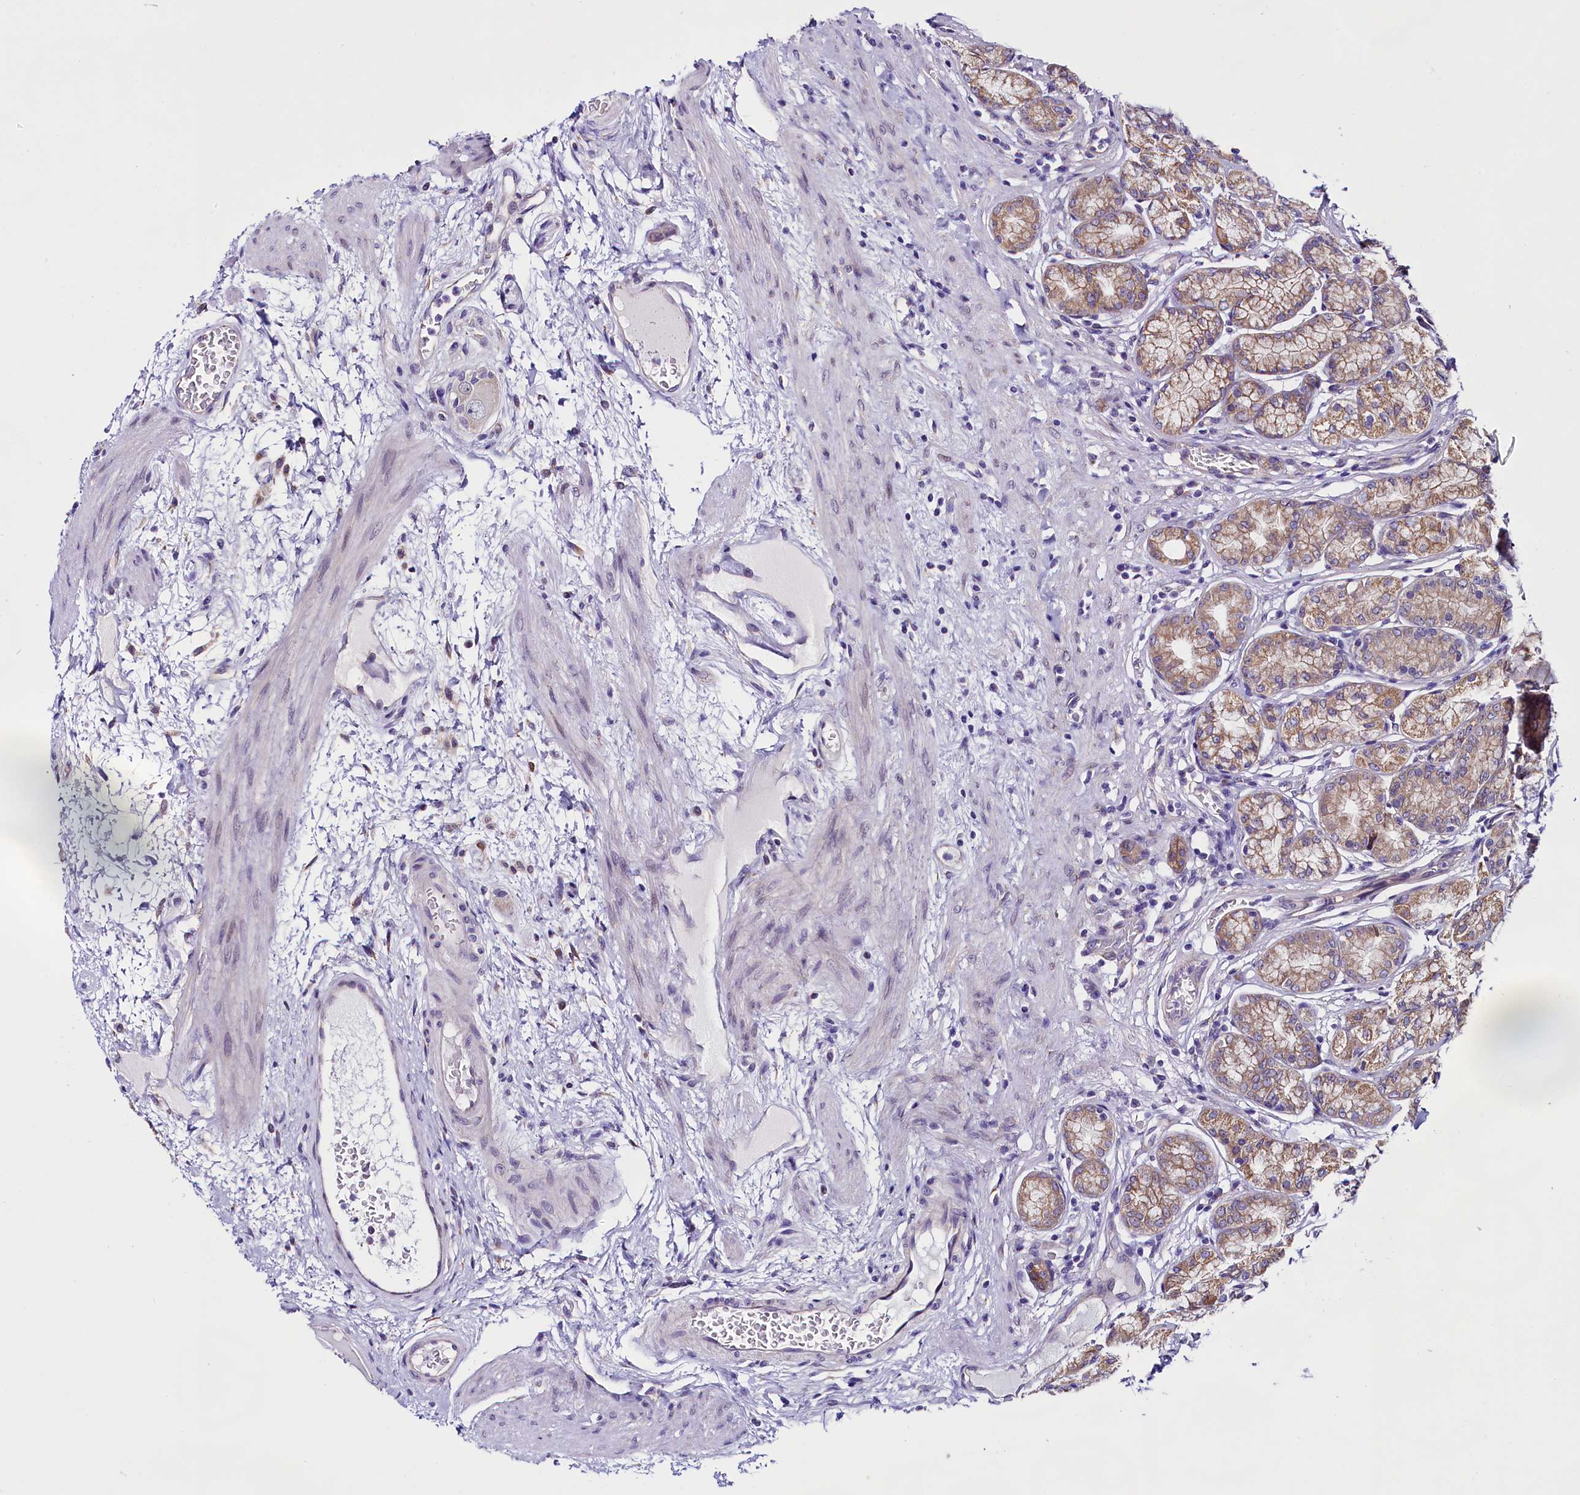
{"staining": {"intensity": "moderate", "quantity": ">75%", "location": "cytoplasmic/membranous"}, "tissue": "stomach", "cell_type": "Glandular cells", "image_type": "normal", "snomed": [{"axis": "morphology", "description": "Normal tissue, NOS"}, {"axis": "morphology", "description": "Adenocarcinoma, NOS"}, {"axis": "morphology", "description": "Adenocarcinoma, High grade"}, {"axis": "topography", "description": "Stomach, upper"}, {"axis": "topography", "description": "Stomach"}], "caption": "Immunohistochemical staining of normal stomach shows moderate cytoplasmic/membranous protein staining in about >75% of glandular cells.", "gene": "UACA", "patient": {"sex": "female", "age": 65}}